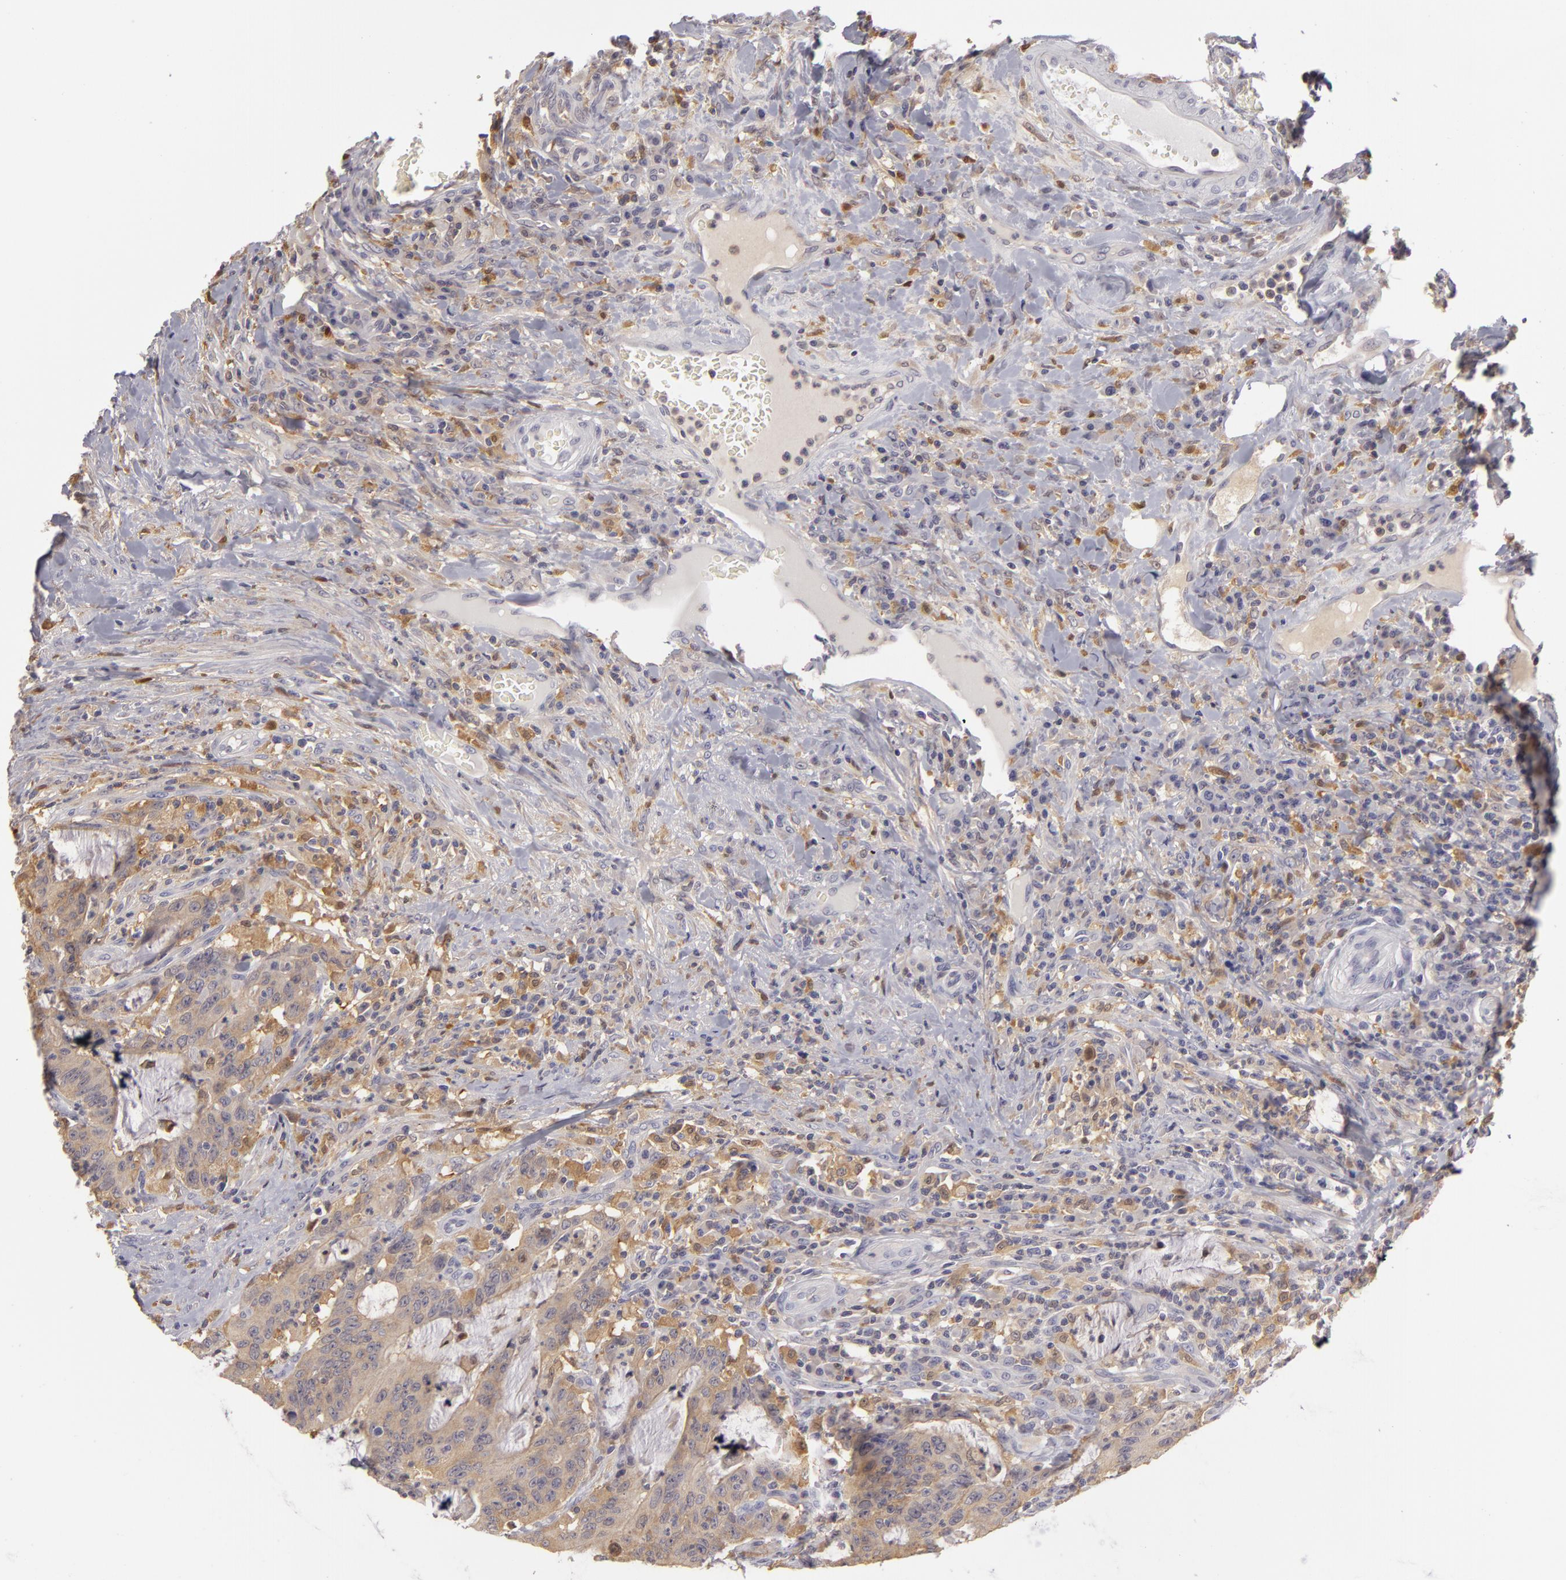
{"staining": {"intensity": "negative", "quantity": "none", "location": "none"}, "tissue": "colorectal cancer", "cell_type": "Tumor cells", "image_type": "cancer", "snomed": [{"axis": "morphology", "description": "Adenocarcinoma, NOS"}, {"axis": "topography", "description": "Colon"}], "caption": "Tumor cells show no significant staining in colorectal adenocarcinoma.", "gene": "GNPDA1", "patient": {"sex": "male", "age": 54}}